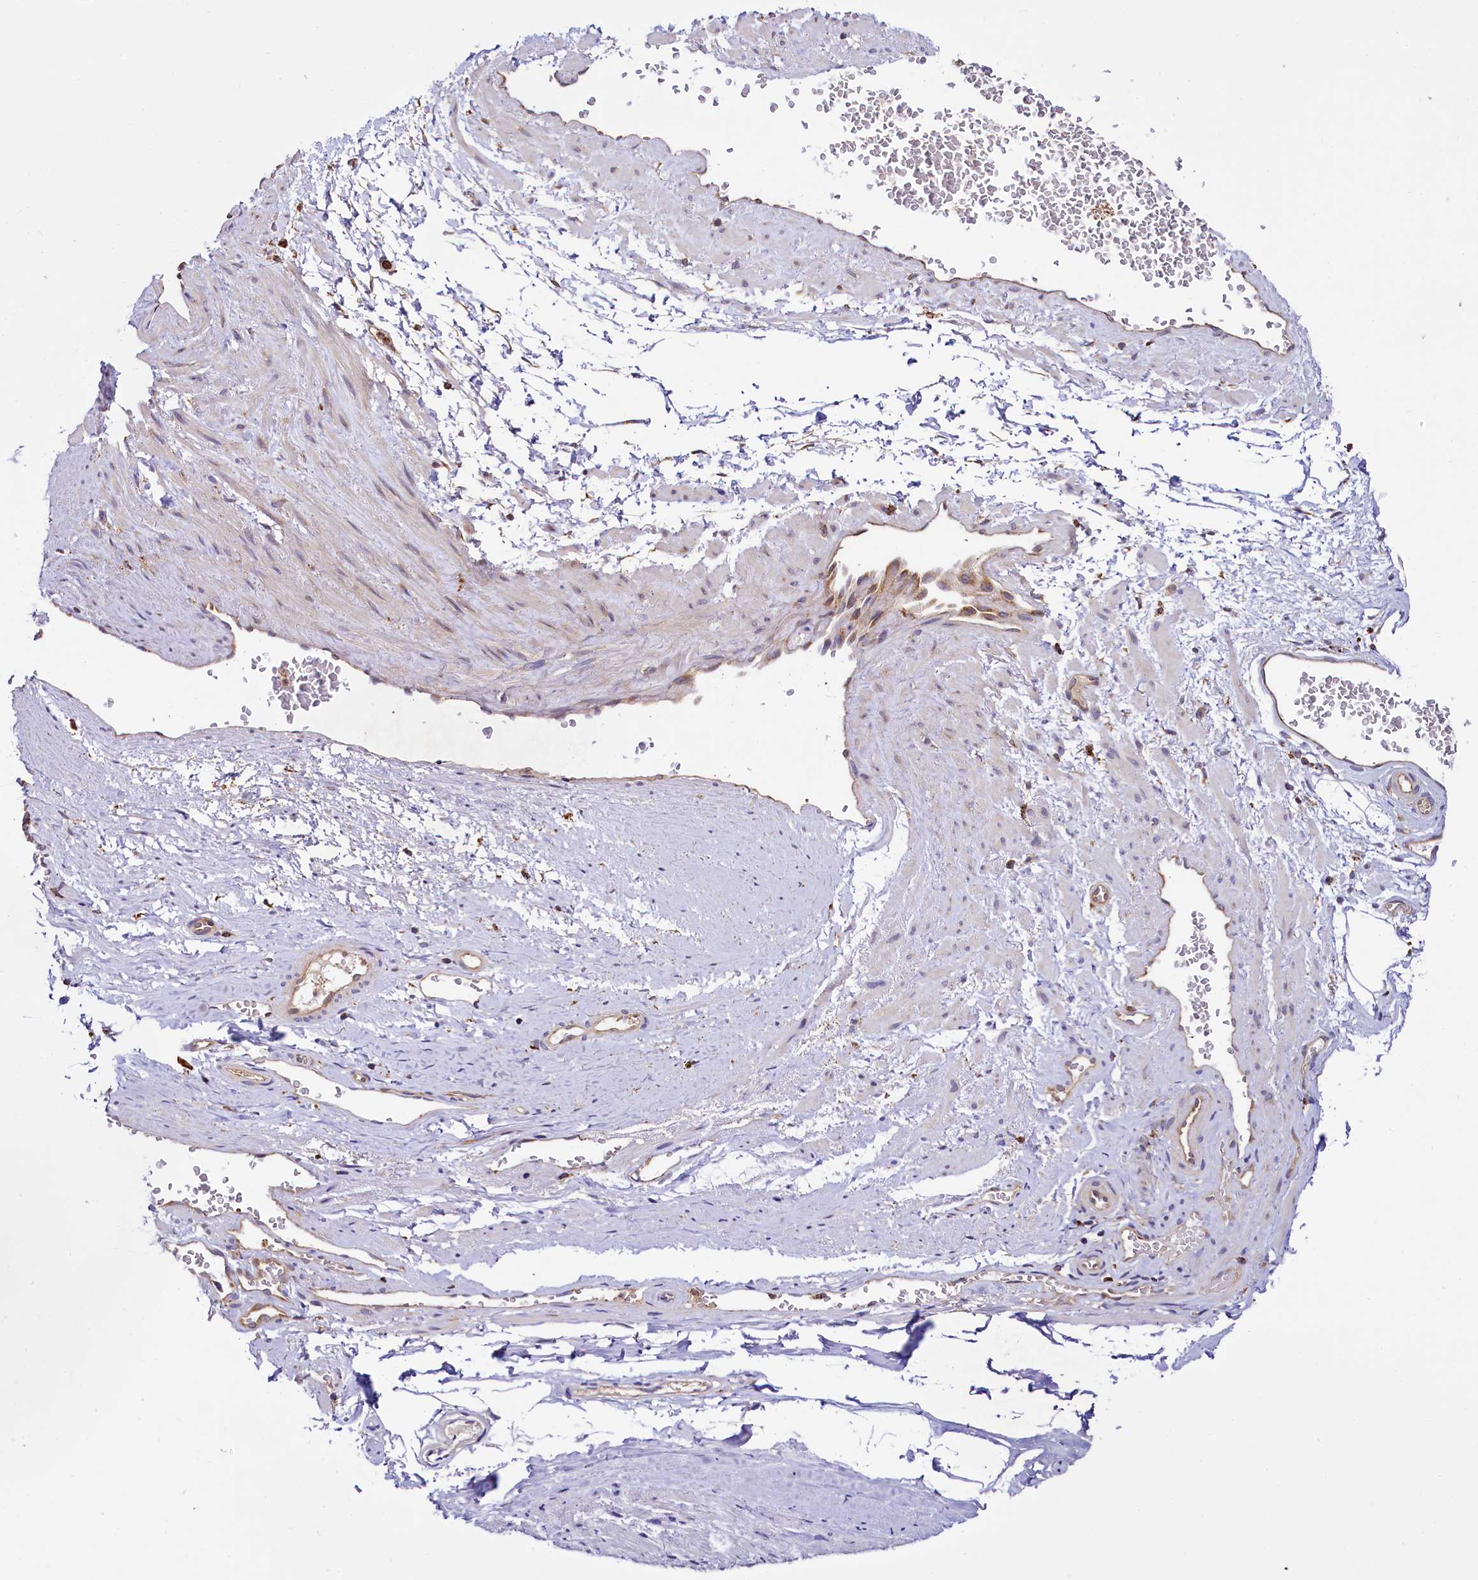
{"staining": {"intensity": "negative", "quantity": "none", "location": "none"}, "tissue": "adipose tissue", "cell_type": "Adipocytes", "image_type": "normal", "snomed": [{"axis": "morphology", "description": "Normal tissue, NOS"}, {"axis": "morphology", "description": "Adenocarcinoma, Low grade"}, {"axis": "topography", "description": "Prostate"}, {"axis": "topography", "description": "Peripheral nerve tissue"}], "caption": "Human adipose tissue stained for a protein using immunohistochemistry (IHC) shows no expression in adipocytes.", "gene": "UFM1", "patient": {"sex": "male", "age": 63}}